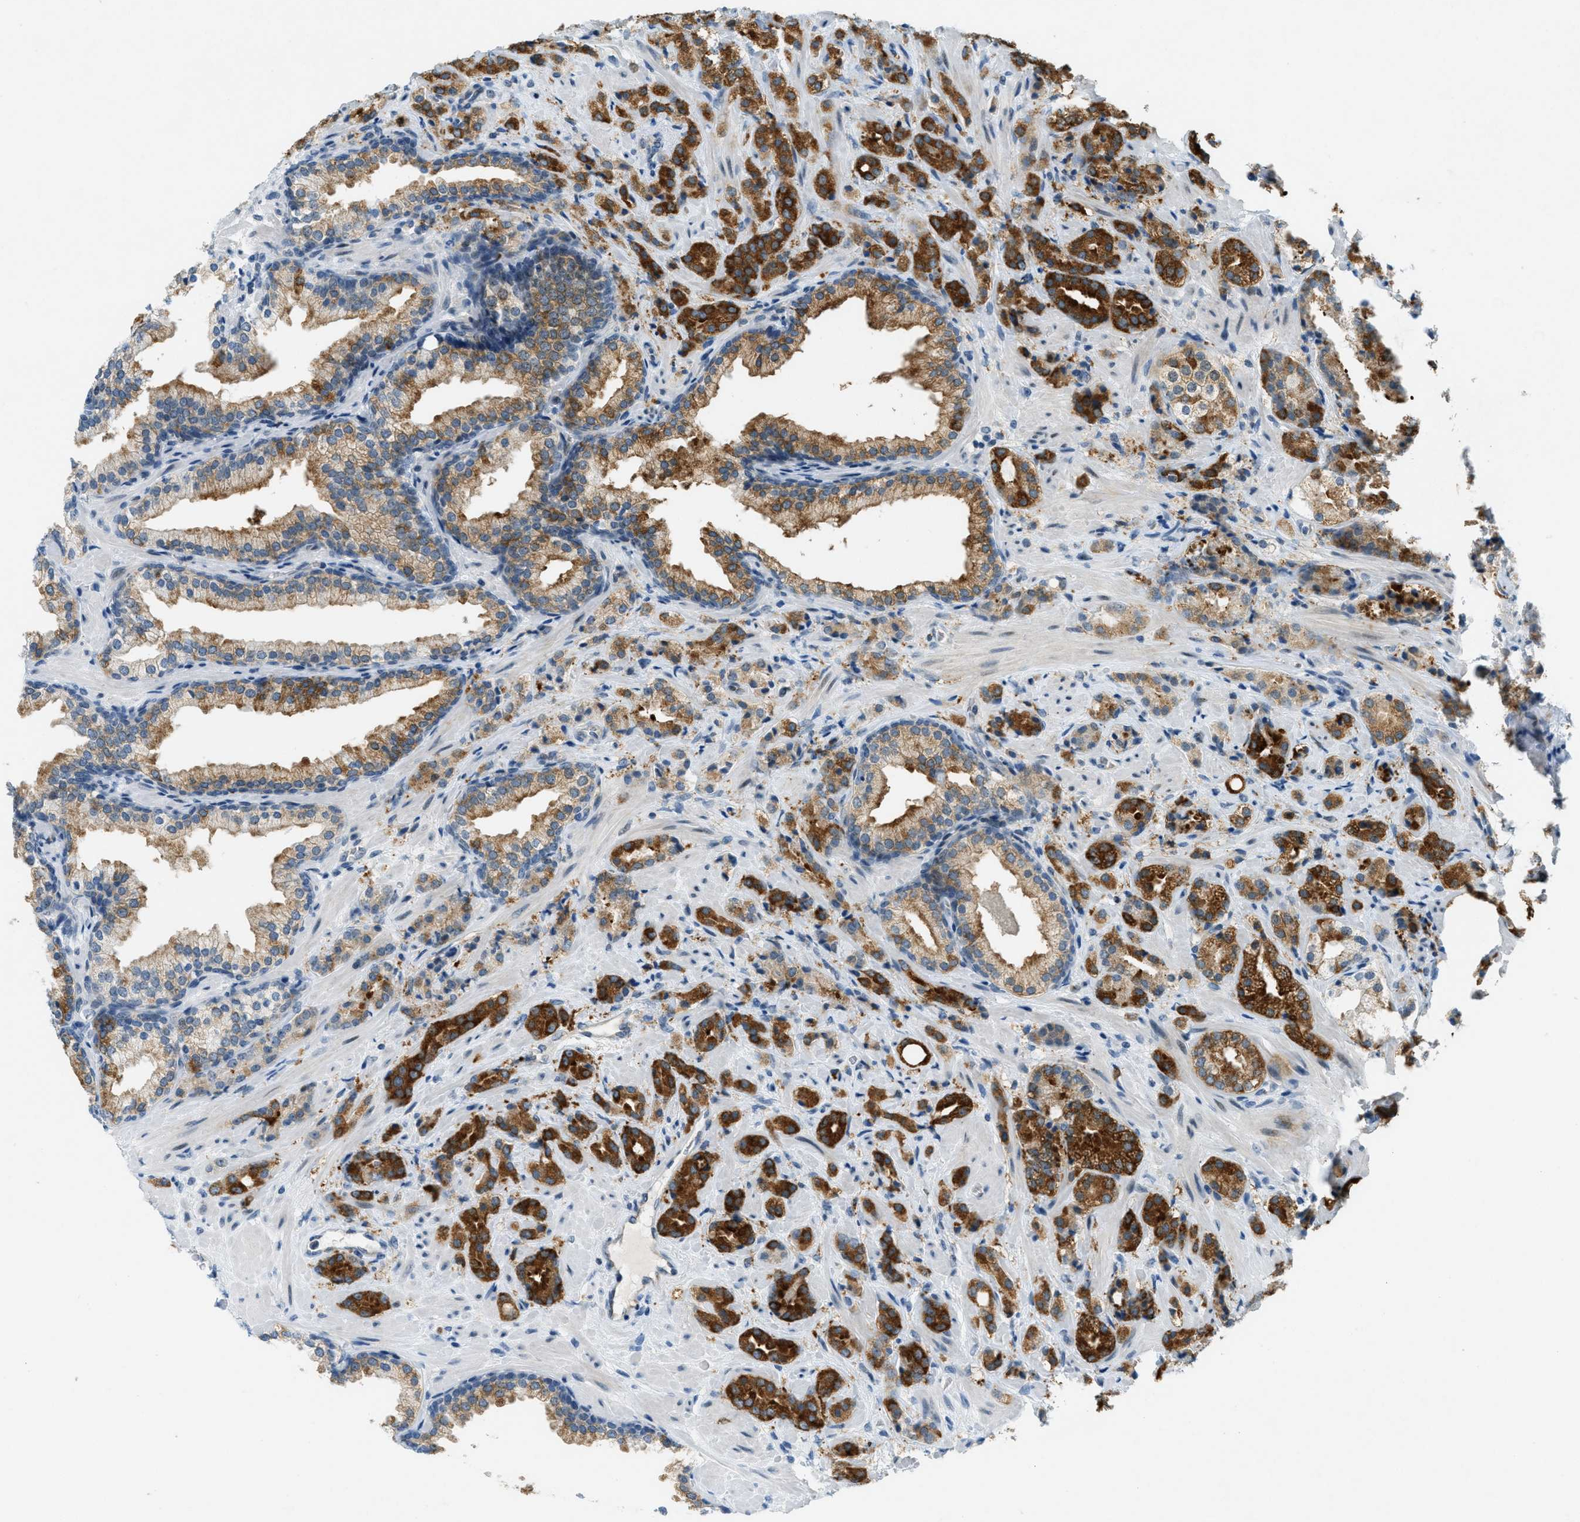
{"staining": {"intensity": "strong", "quantity": ">75%", "location": "cytoplasmic/membranous"}, "tissue": "prostate cancer", "cell_type": "Tumor cells", "image_type": "cancer", "snomed": [{"axis": "morphology", "description": "Adenocarcinoma, High grade"}, {"axis": "topography", "description": "Prostate"}], "caption": "Human high-grade adenocarcinoma (prostate) stained with a protein marker demonstrates strong staining in tumor cells.", "gene": "FYN", "patient": {"sex": "male", "age": 64}}